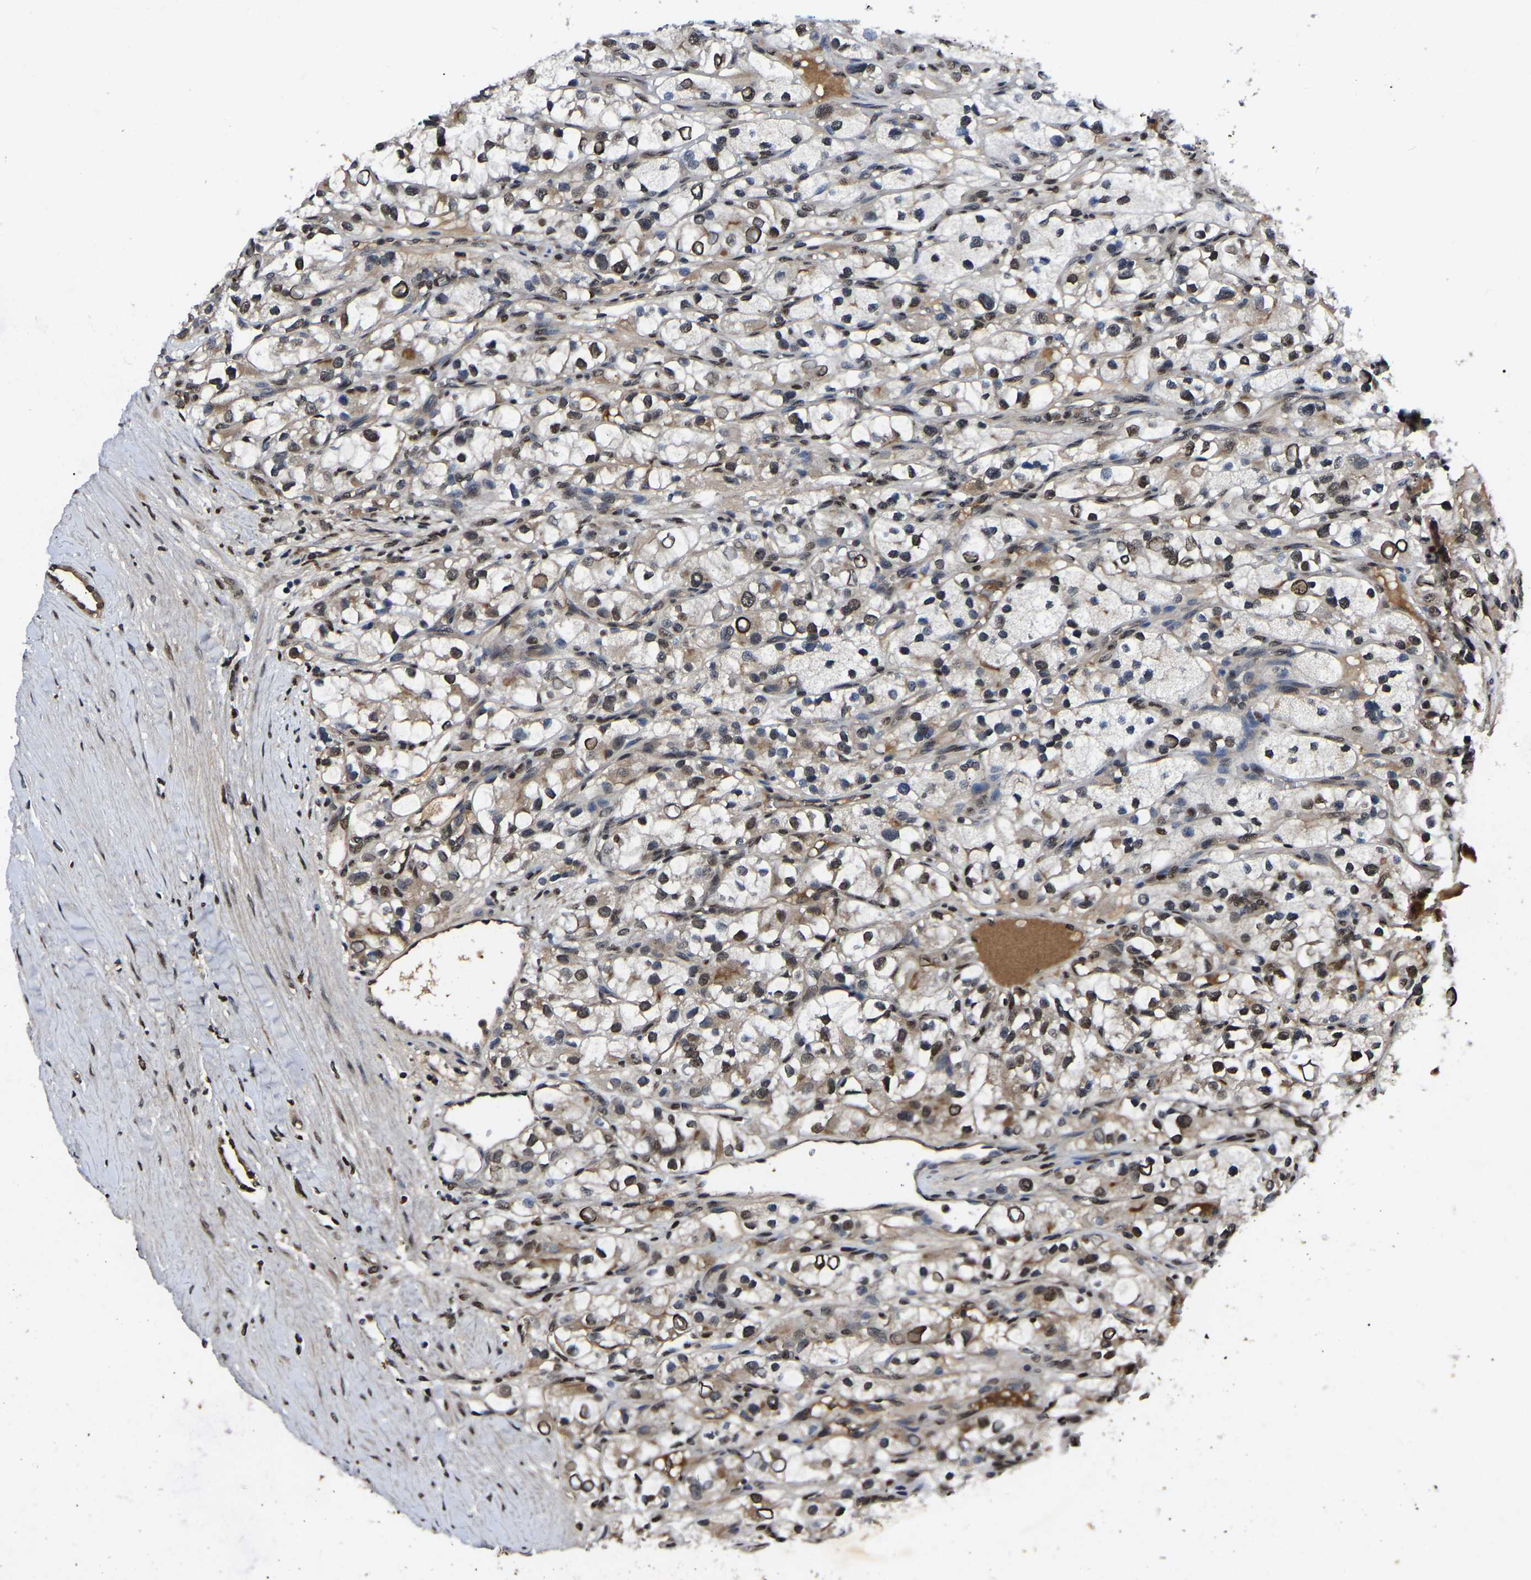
{"staining": {"intensity": "moderate", "quantity": "25%-75%", "location": "nuclear"}, "tissue": "renal cancer", "cell_type": "Tumor cells", "image_type": "cancer", "snomed": [{"axis": "morphology", "description": "Adenocarcinoma, NOS"}, {"axis": "topography", "description": "Kidney"}], "caption": "A histopathology image of renal adenocarcinoma stained for a protein displays moderate nuclear brown staining in tumor cells.", "gene": "TRIM35", "patient": {"sex": "female", "age": 57}}